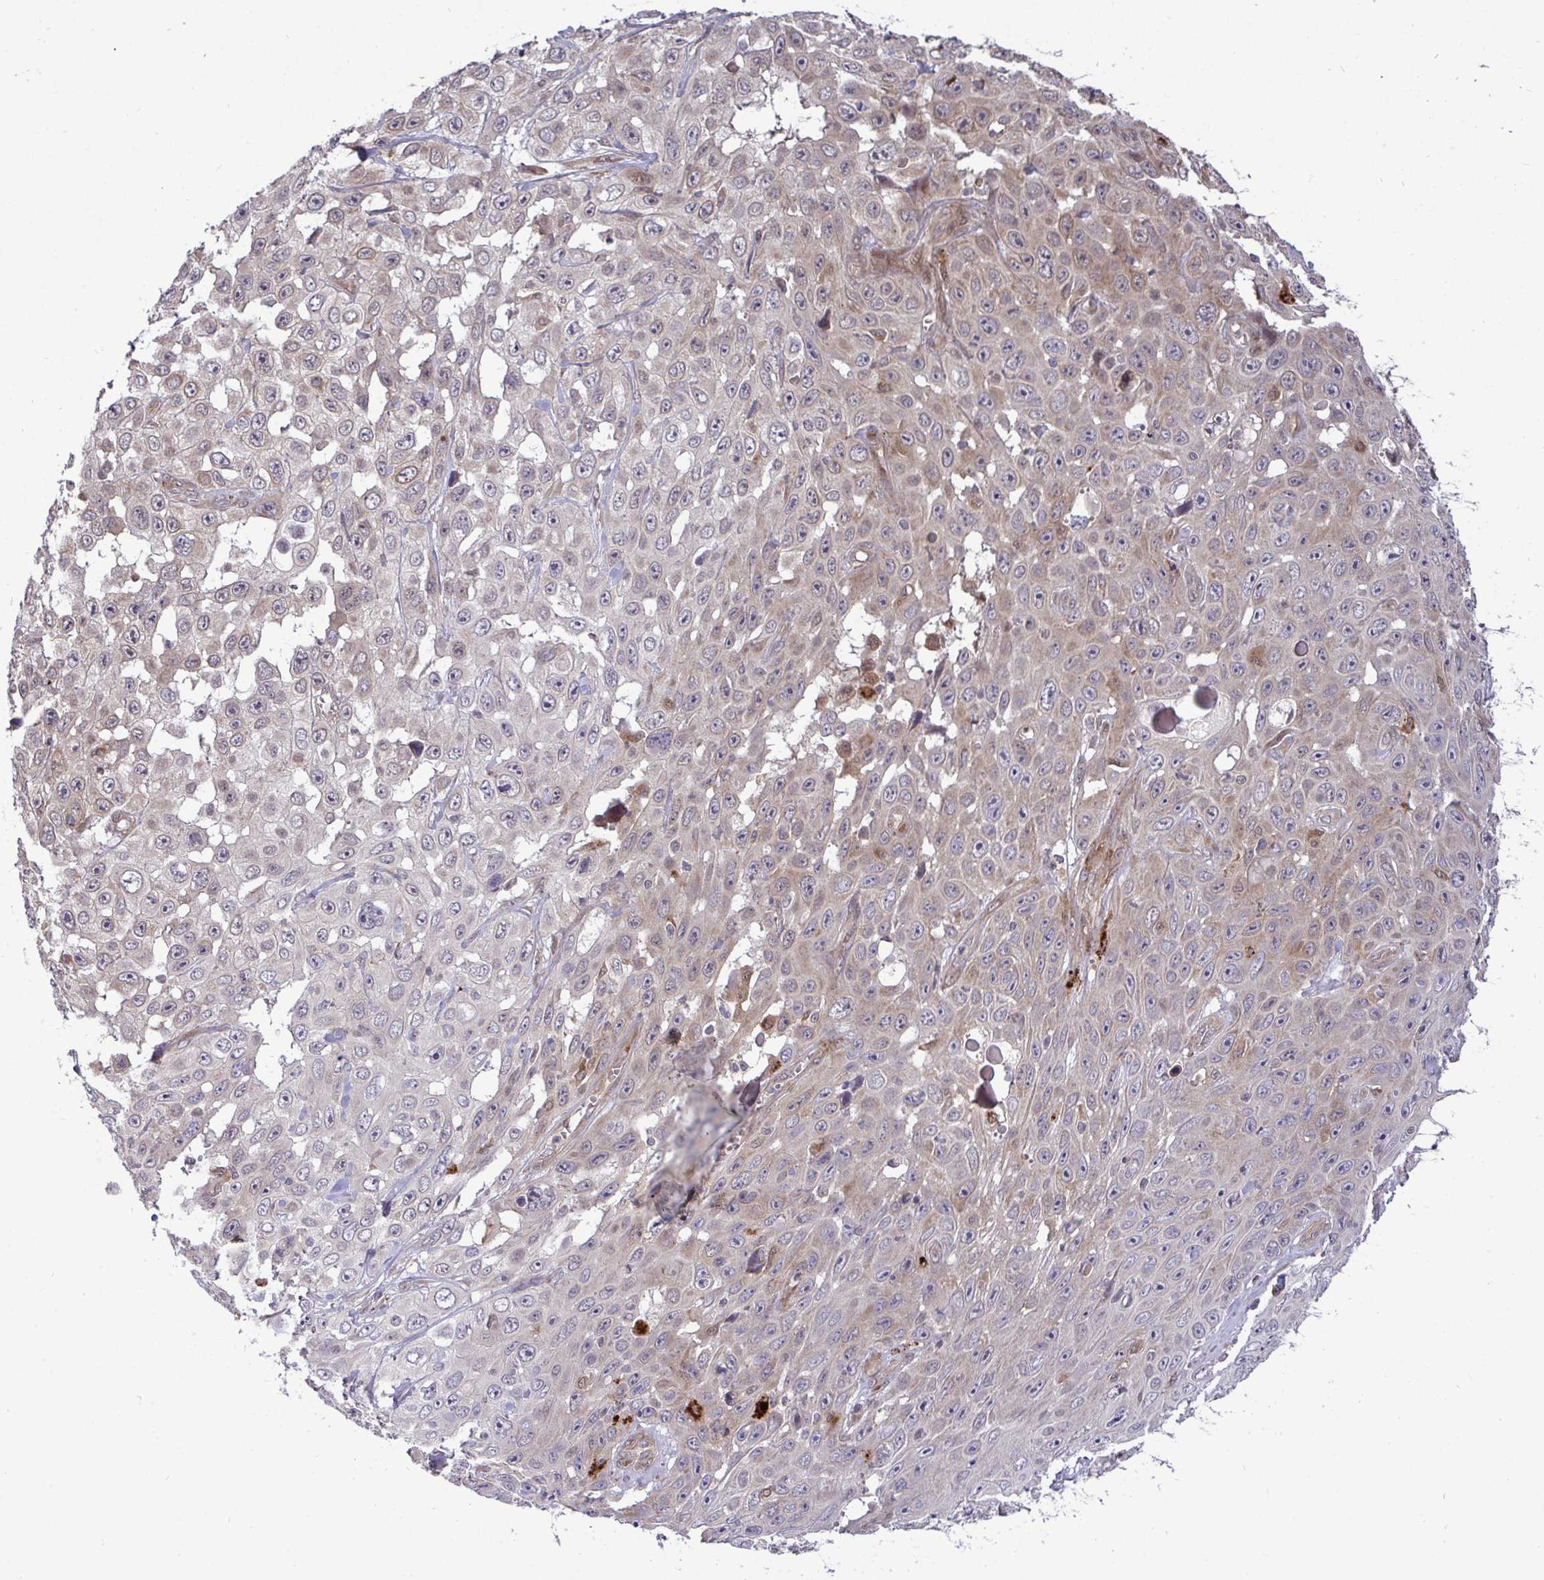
{"staining": {"intensity": "weak", "quantity": "25%-75%", "location": "cytoplasmic/membranous"}, "tissue": "skin cancer", "cell_type": "Tumor cells", "image_type": "cancer", "snomed": [{"axis": "morphology", "description": "Squamous cell carcinoma, NOS"}, {"axis": "topography", "description": "Skin"}], "caption": "Immunohistochemical staining of squamous cell carcinoma (skin) shows low levels of weak cytoplasmic/membranous protein expression in approximately 25%-75% of tumor cells.", "gene": "TRIM44", "patient": {"sex": "male", "age": 82}}